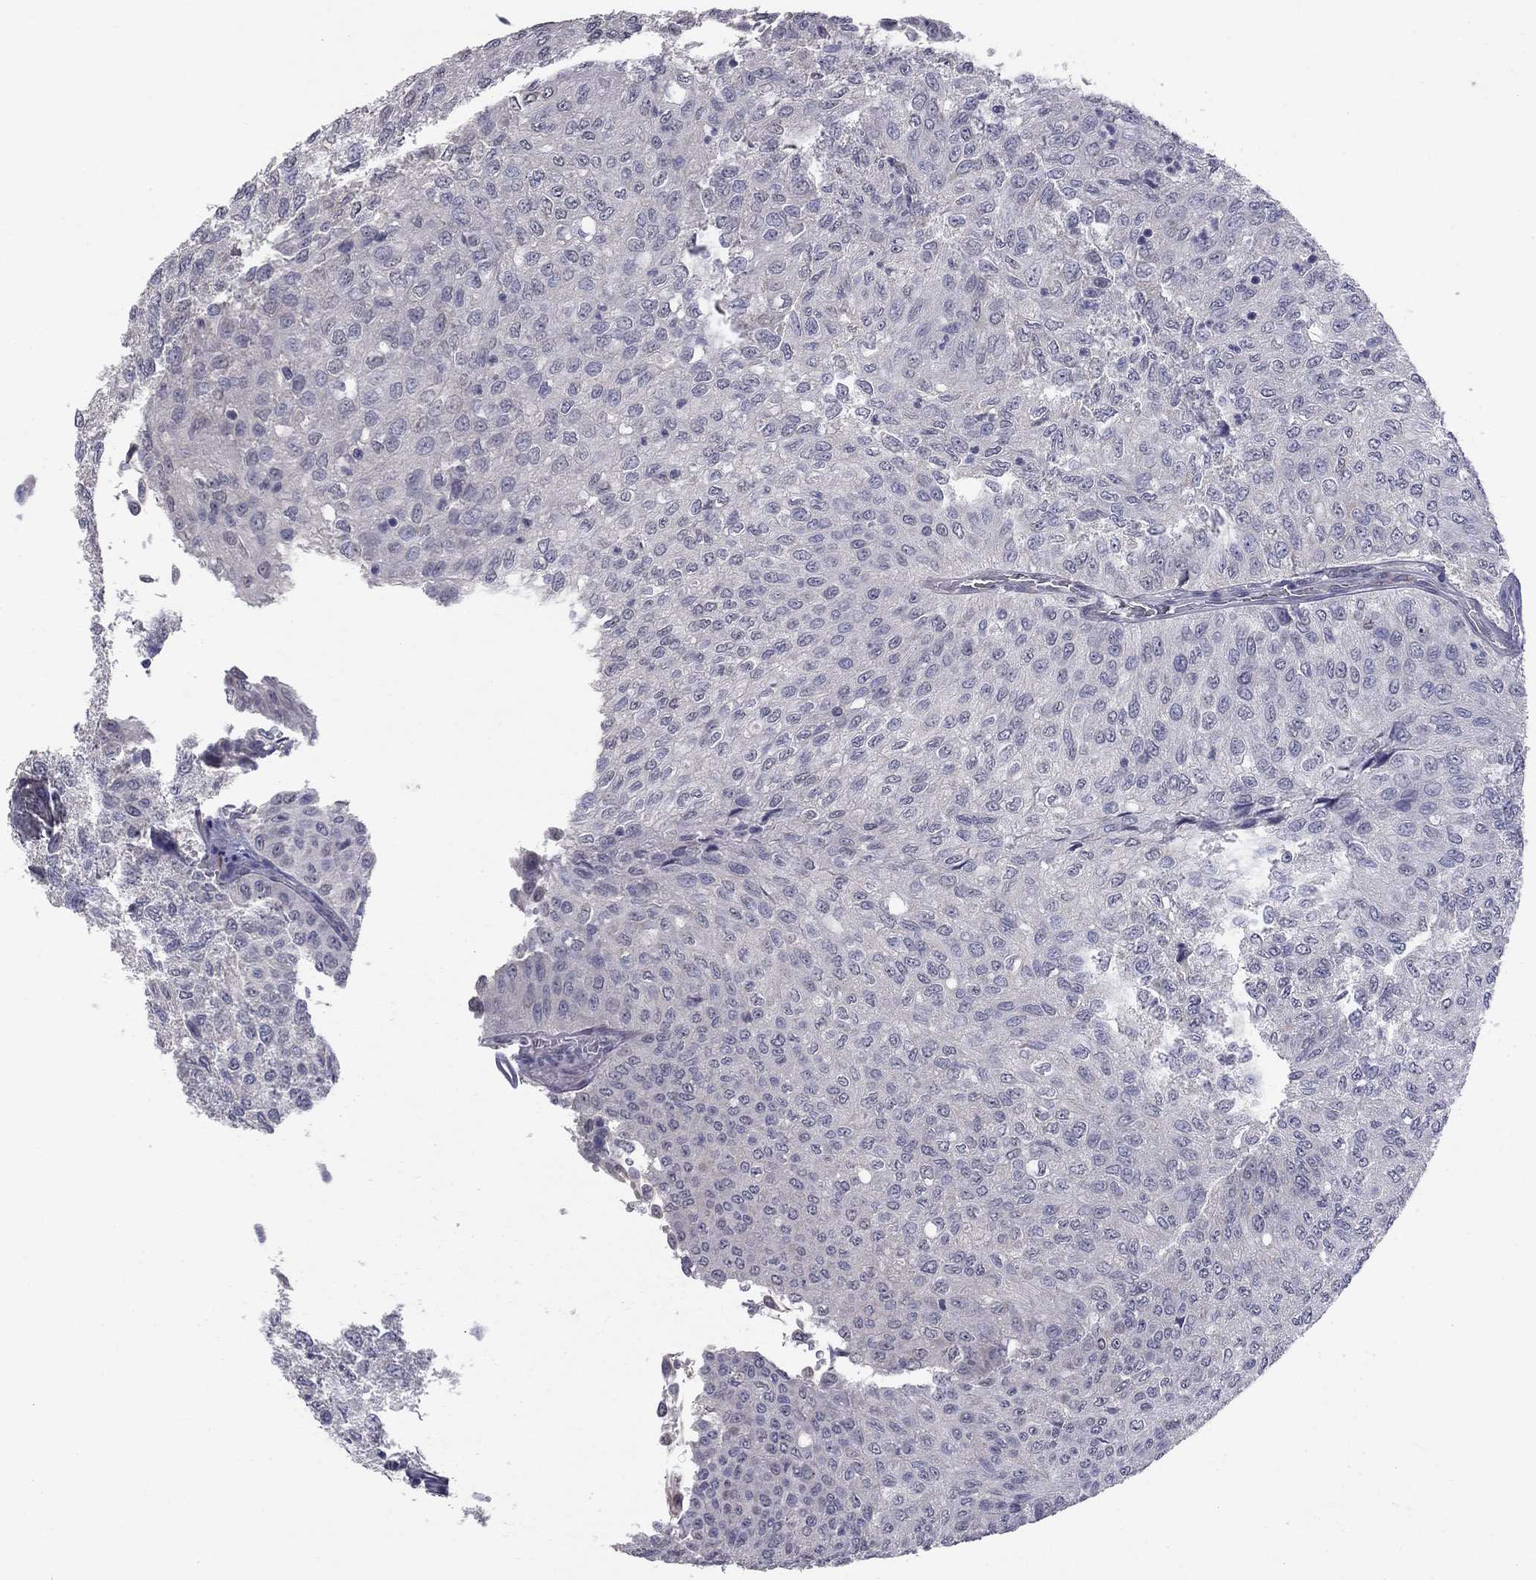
{"staining": {"intensity": "weak", "quantity": "<25%", "location": "cytoplasmic/membranous"}, "tissue": "urothelial cancer", "cell_type": "Tumor cells", "image_type": "cancer", "snomed": [{"axis": "morphology", "description": "Urothelial carcinoma, Low grade"}, {"axis": "topography", "description": "Urinary bladder"}], "caption": "This is a micrograph of immunohistochemistry (IHC) staining of urothelial carcinoma (low-grade), which shows no expression in tumor cells. Nuclei are stained in blue.", "gene": "PRRT2", "patient": {"sex": "male", "age": 78}}